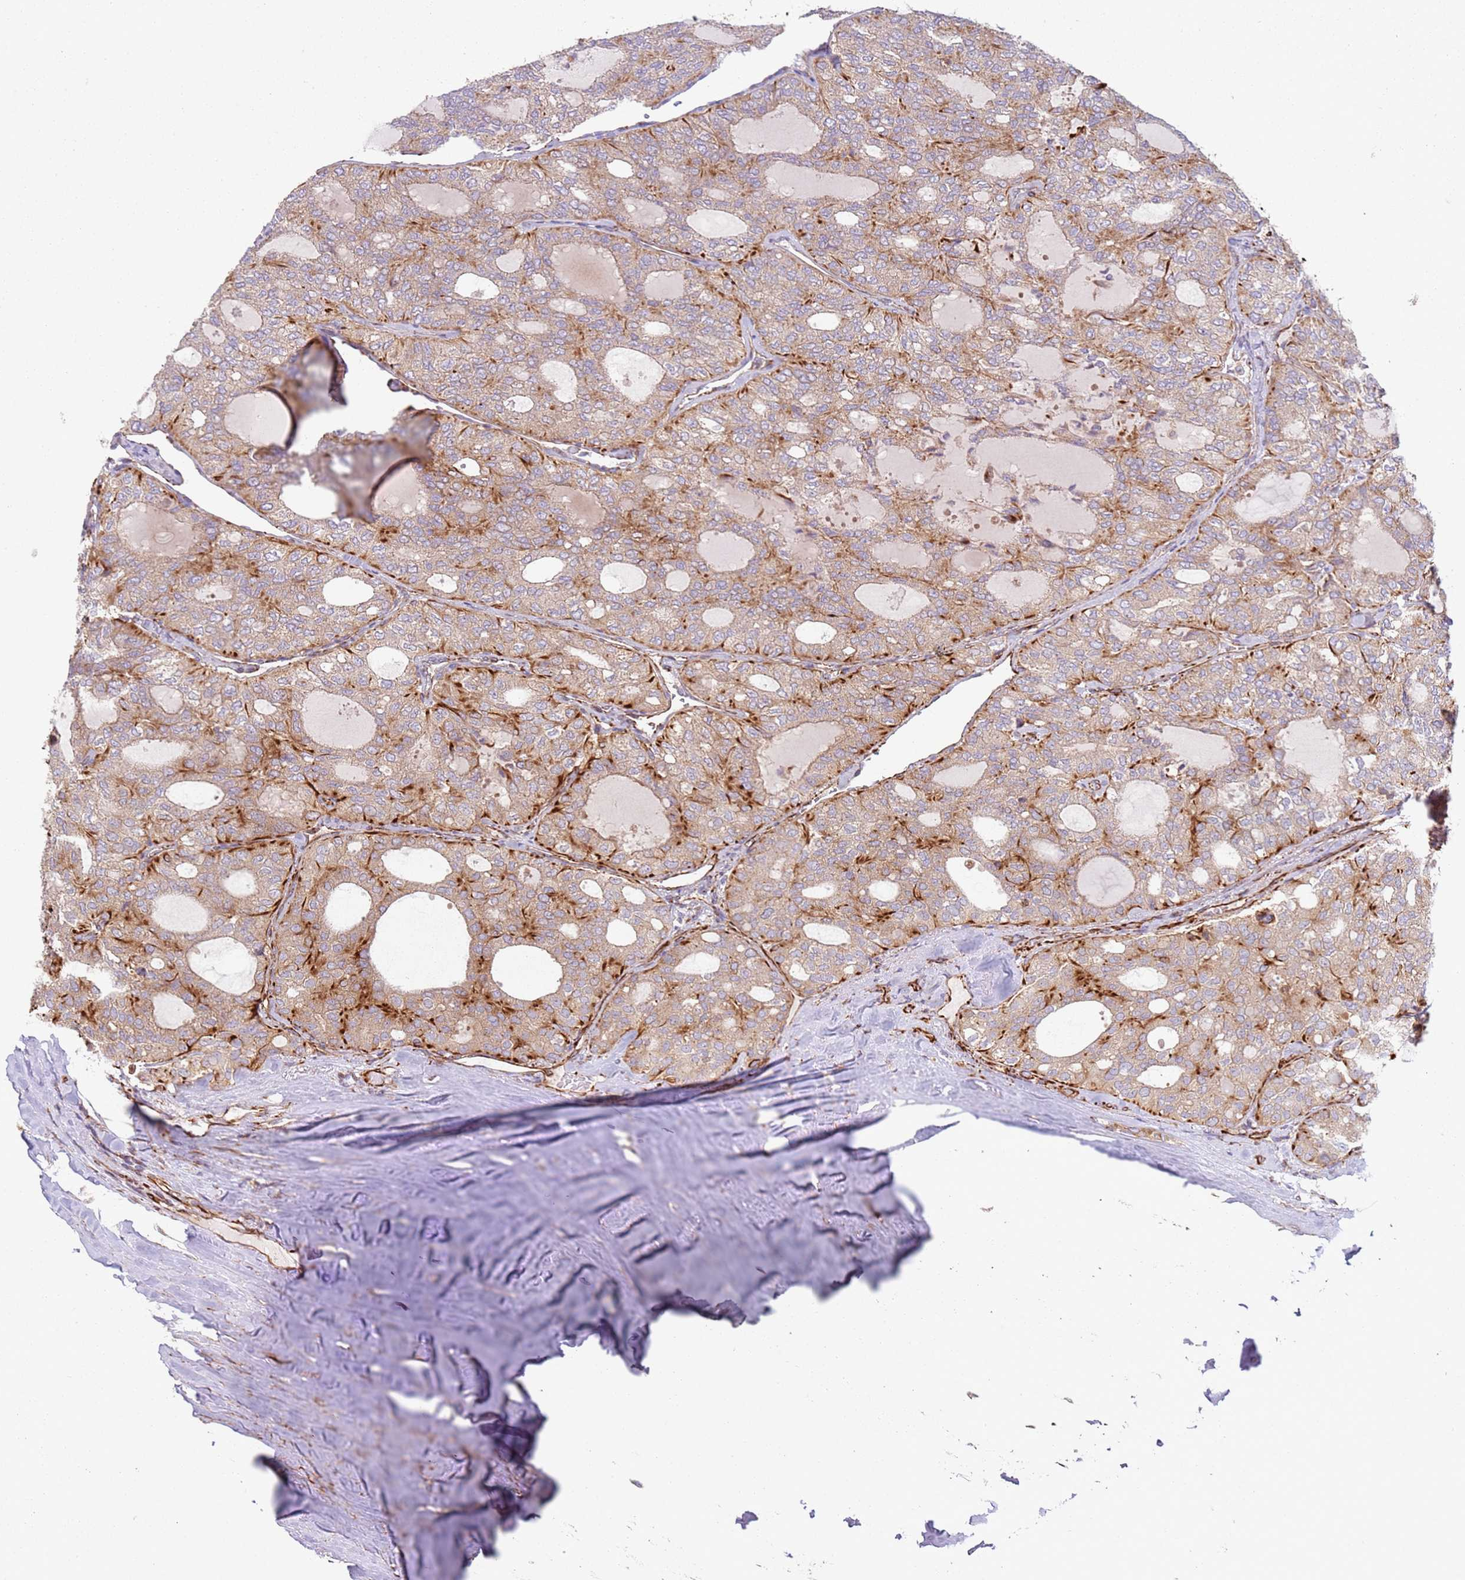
{"staining": {"intensity": "moderate", "quantity": ">75%", "location": "cytoplasmic/membranous"}, "tissue": "thyroid cancer", "cell_type": "Tumor cells", "image_type": "cancer", "snomed": [{"axis": "morphology", "description": "Follicular adenoma carcinoma, NOS"}, {"axis": "topography", "description": "Thyroid gland"}], "caption": "IHC micrograph of neoplastic tissue: human thyroid cancer stained using IHC shows medium levels of moderate protein expression localized specifically in the cytoplasmic/membranous of tumor cells, appearing as a cytoplasmic/membranous brown color.", "gene": "SNAPIN", "patient": {"sex": "male", "age": 75}}